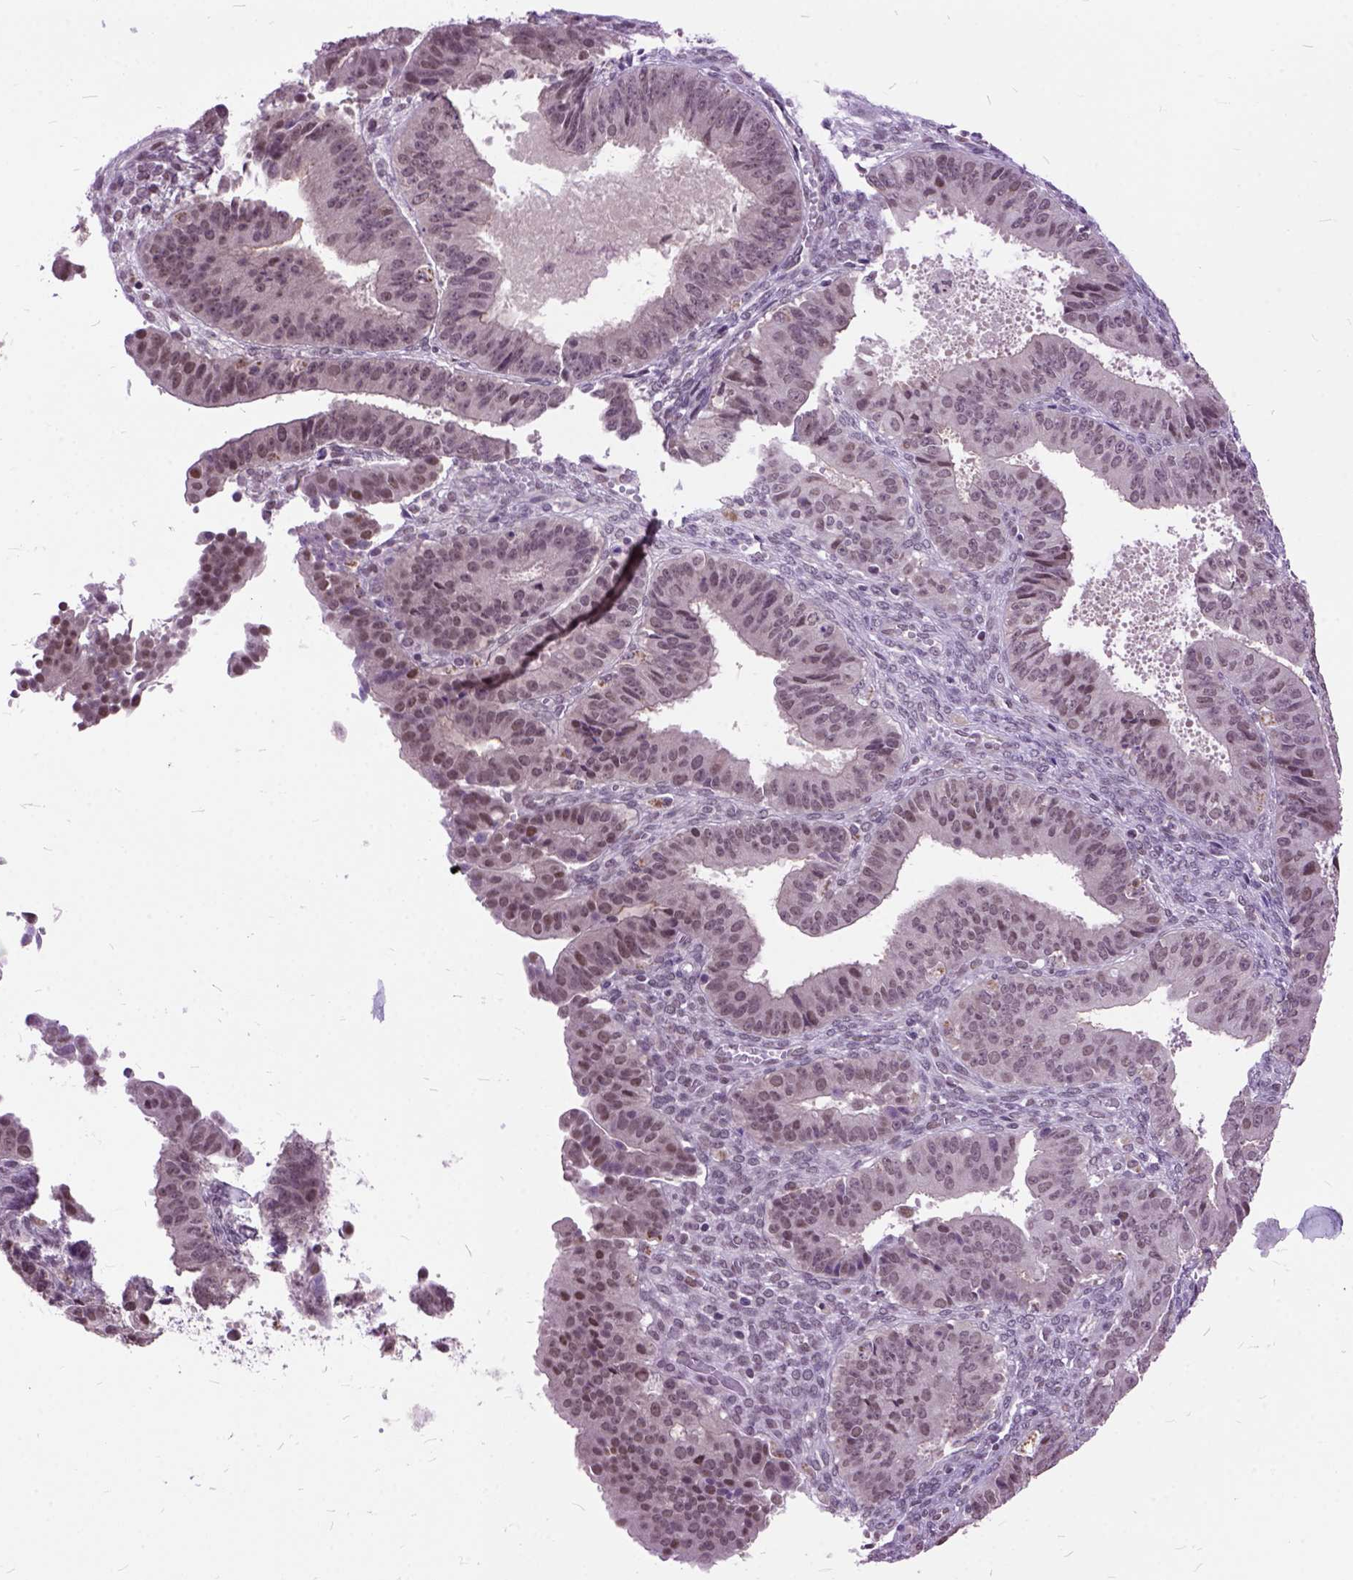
{"staining": {"intensity": "moderate", "quantity": "<25%", "location": "nuclear"}, "tissue": "ovarian cancer", "cell_type": "Tumor cells", "image_type": "cancer", "snomed": [{"axis": "morphology", "description": "Carcinoma, endometroid"}, {"axis": "topography", "description": "Ovary"}], "caption": "IHC micrograph of human ovarian cancer stained for a protein (brown), which shows low levels of moderate nuclear positivity in approximately <25% of tumor cells.", "gene": "ORC5", "patient": {"sex": "female", "age": 42}}